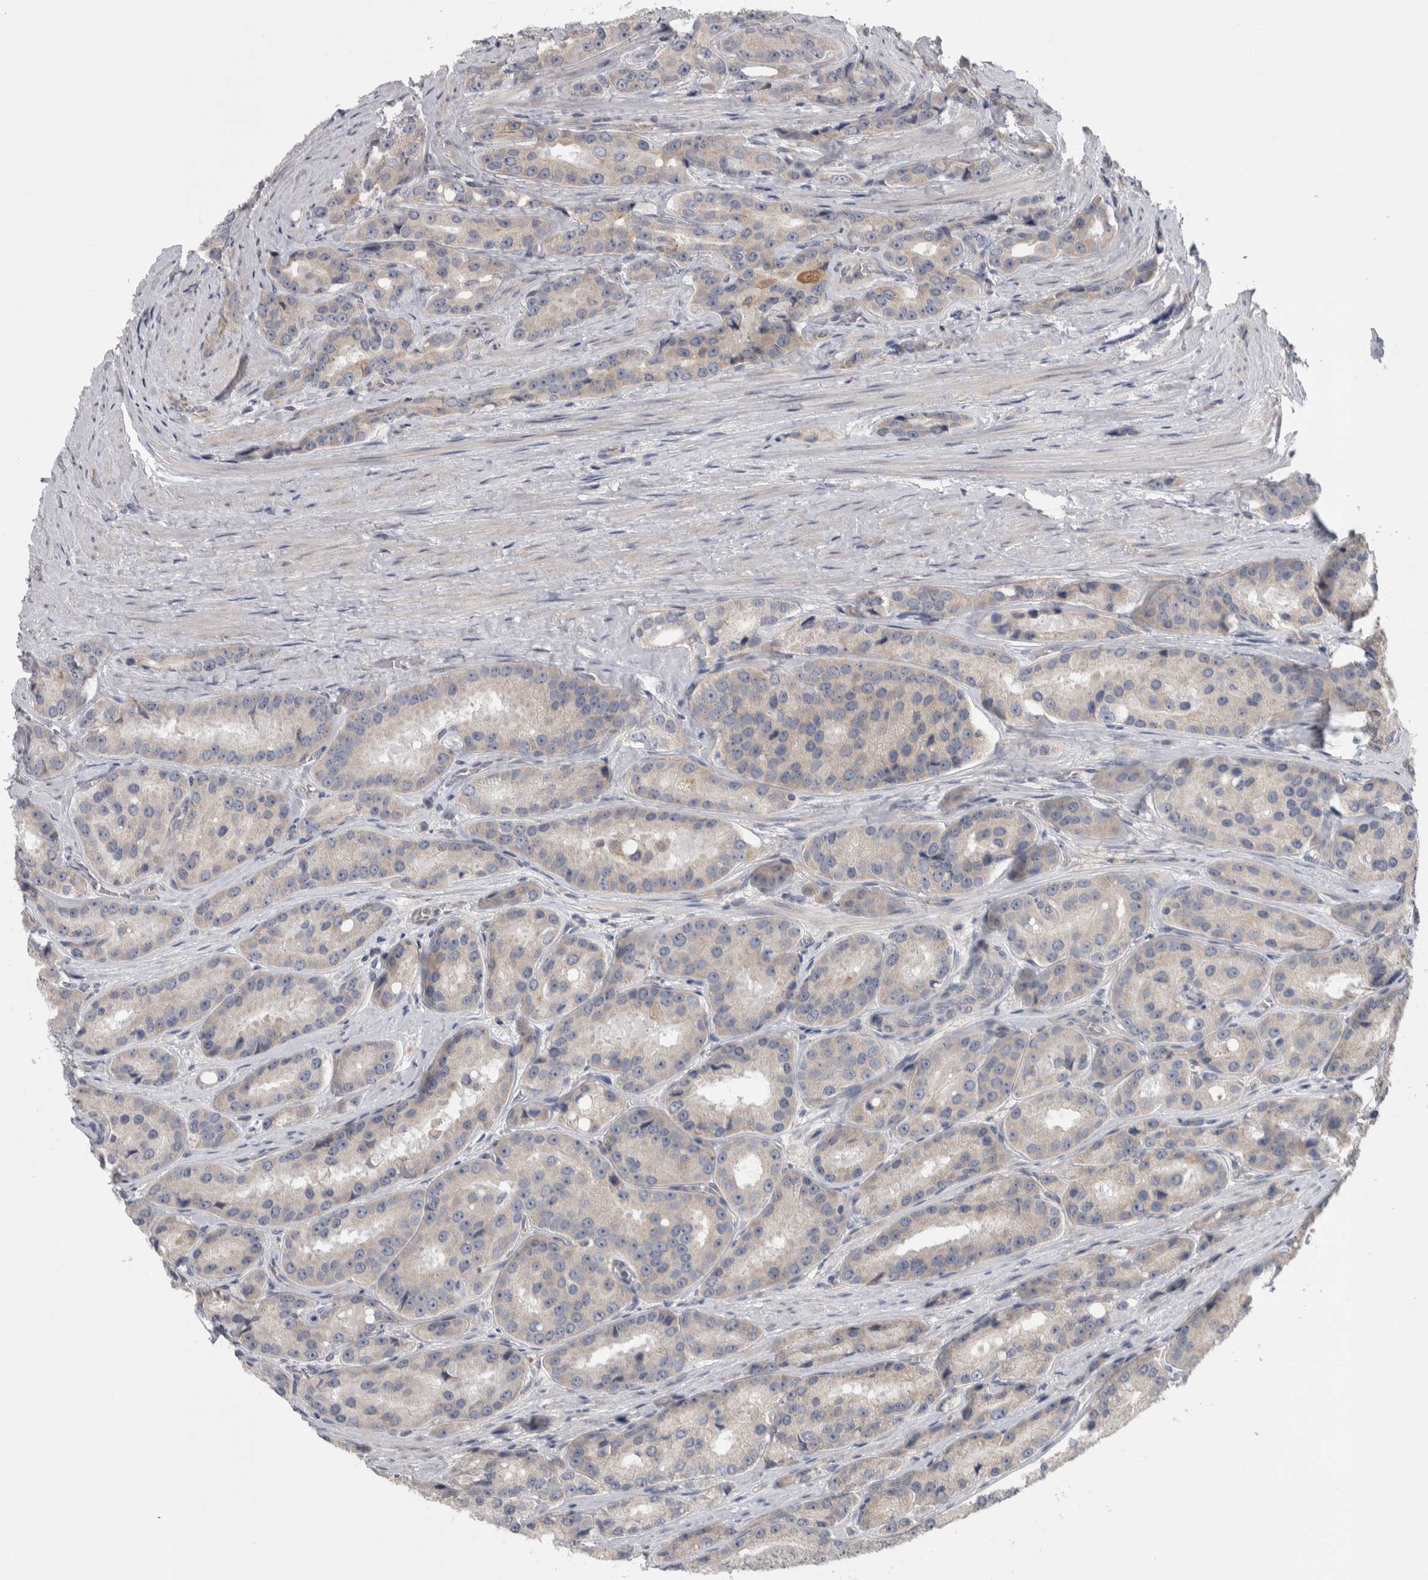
{"staining": {"intensity": "negative", "quantity": "none", "location": "none"}, "tissue": "prostate cancer", "cell_type": "Tumor cells", "image_type": "cancer", "snomed": [{"axis": "morphology", "description": "Adenocarcinoma, High grade"}, {"axis": "topography", "description": "Prostate"}], "caption": "Immunohistochemistry histopathology image of neoplastic tissue: prostate cancer (high-grade adenocarcinoma) stained with DAB (3,3'-diaminobenzidine) exhibits no significant protein staining in tumor cells.", "gene": "SRP68", "patient": {"sex": "male", "age": 60}}